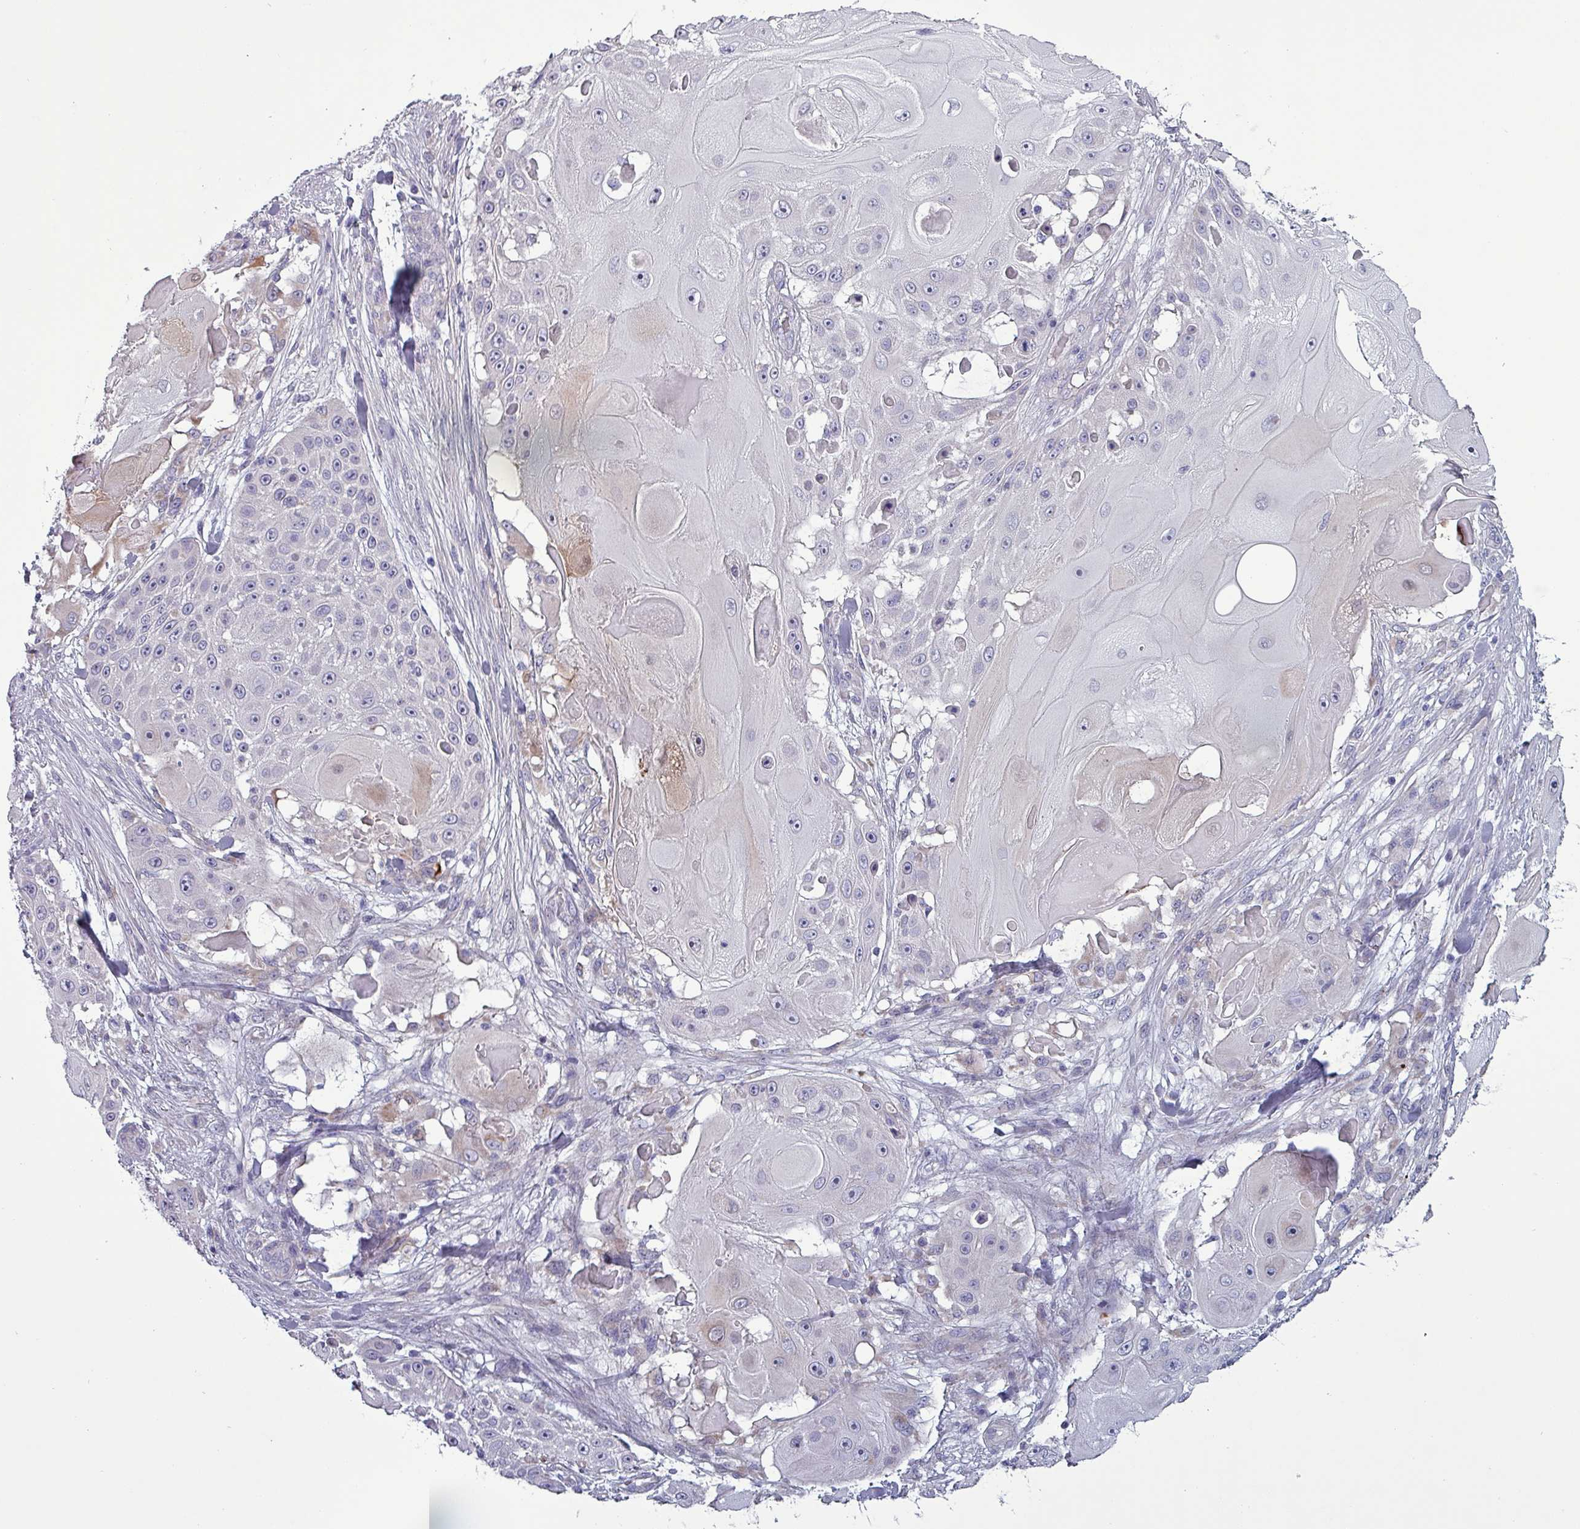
{"staining": {"intensity": "weak", "quantity": "<25%", "location": "cytoplasmic/membranous"}, "tissue": "skin cancer", "cell_type": "Tumor cells", "image_type": "cancer", "snomed": [{"axis": "morphology", "description": "Squamous cell carcinoma, NOS"}, {"axis": "topography", "description": "Skin"}], "caption": "There is no significant positivity in tumor cells of skin cancer (squamous cell carcinoma).", "gene": "HSD3B7", "patient": {"sex": "female", "age": 86}}